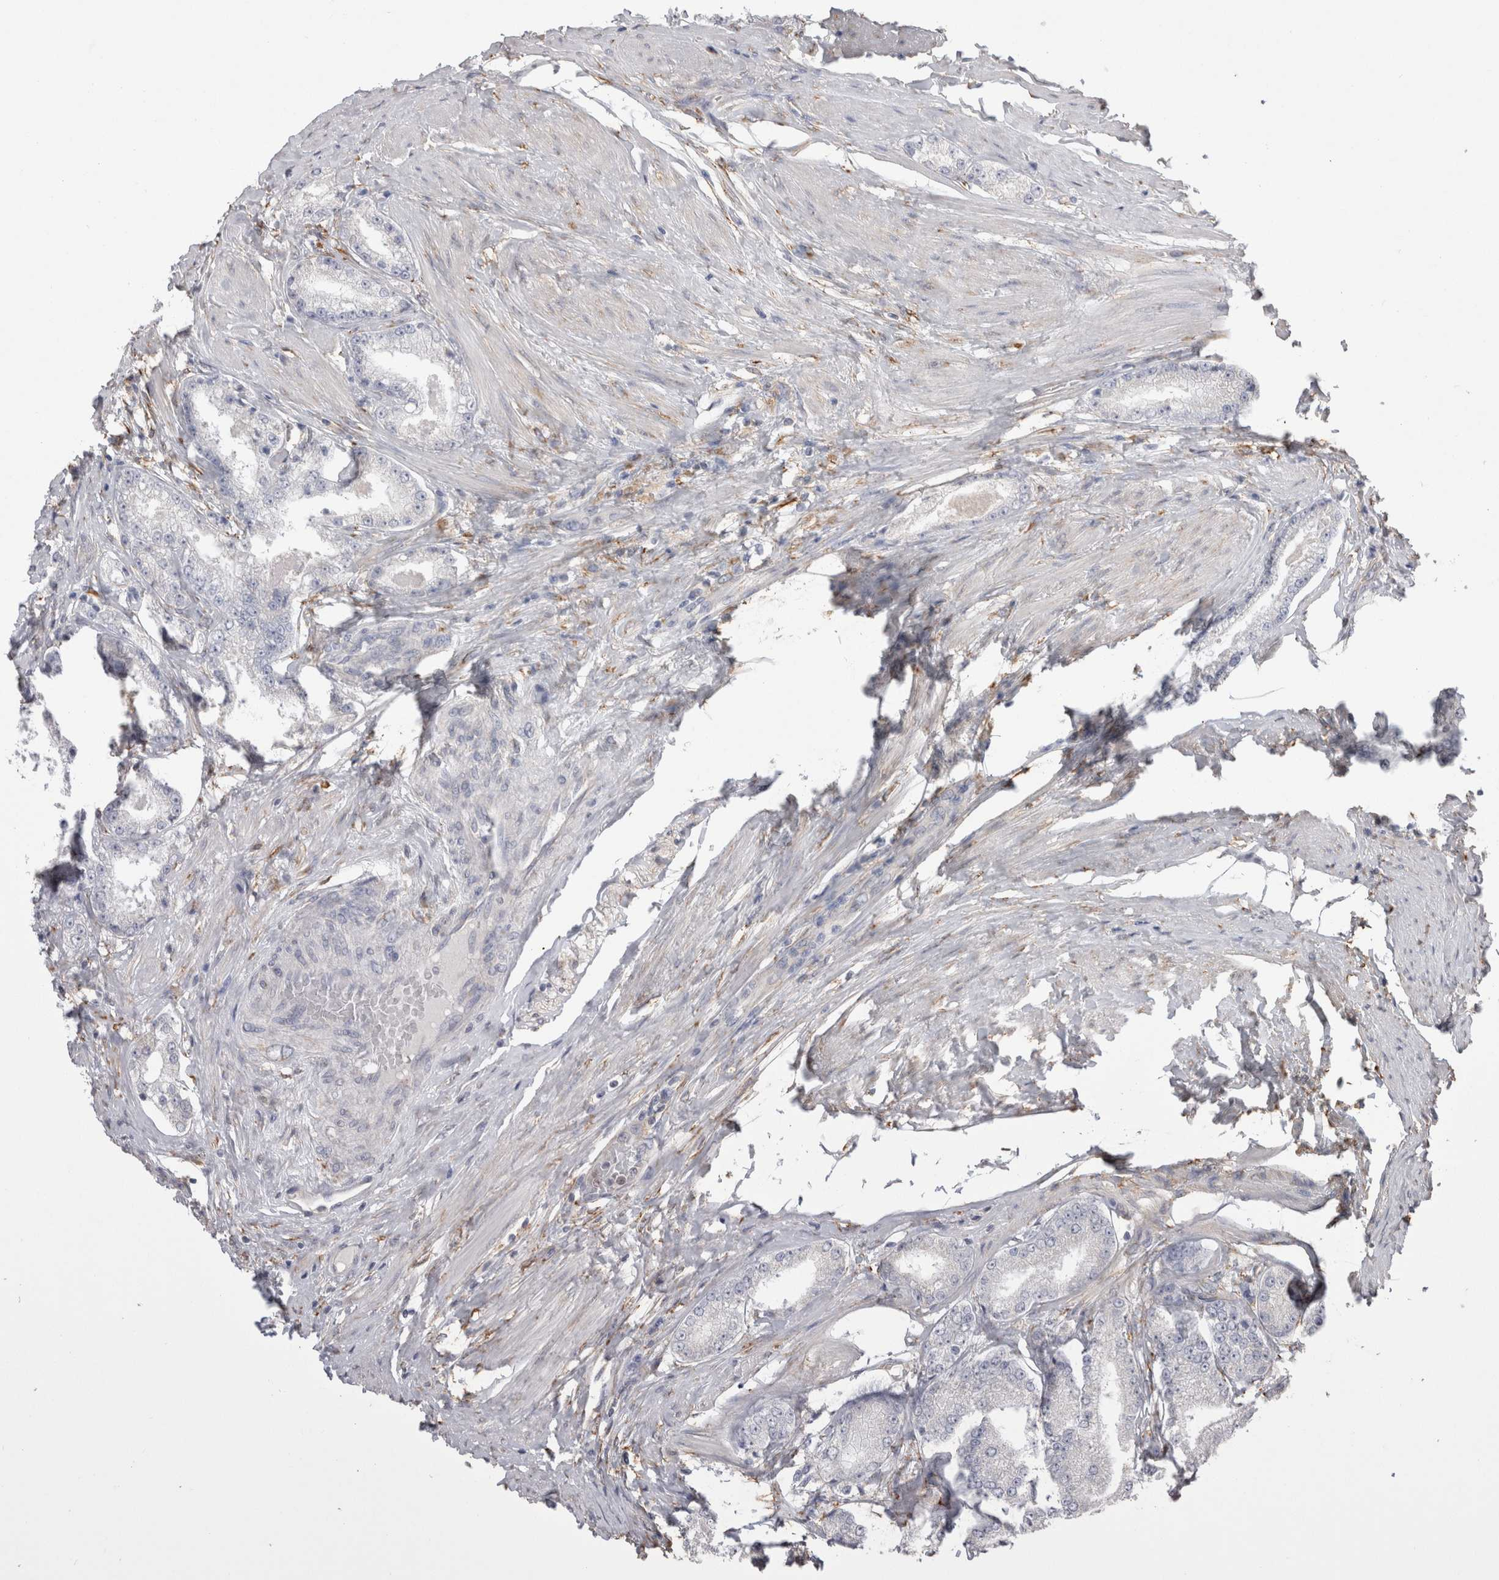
{"staining": {"intensity": "negative", "quantity": "none", "location": "none"}, "tissue": "prostate cancer", "cell_type": "Tumor cells", "image_type": "cancer", "snomed": [{"axis": "morphology", "description": "Adenocarcinoma, Low grade"}, {"axis": "topography", "description": "Prostate"}], "caption": "The histopathology image demonstrates no significant staining in tumor cells of low-grade adenocarcinoma (prostate).", "gene": "LRPAP1", "patient": {"sex": "male", "age": 63}}